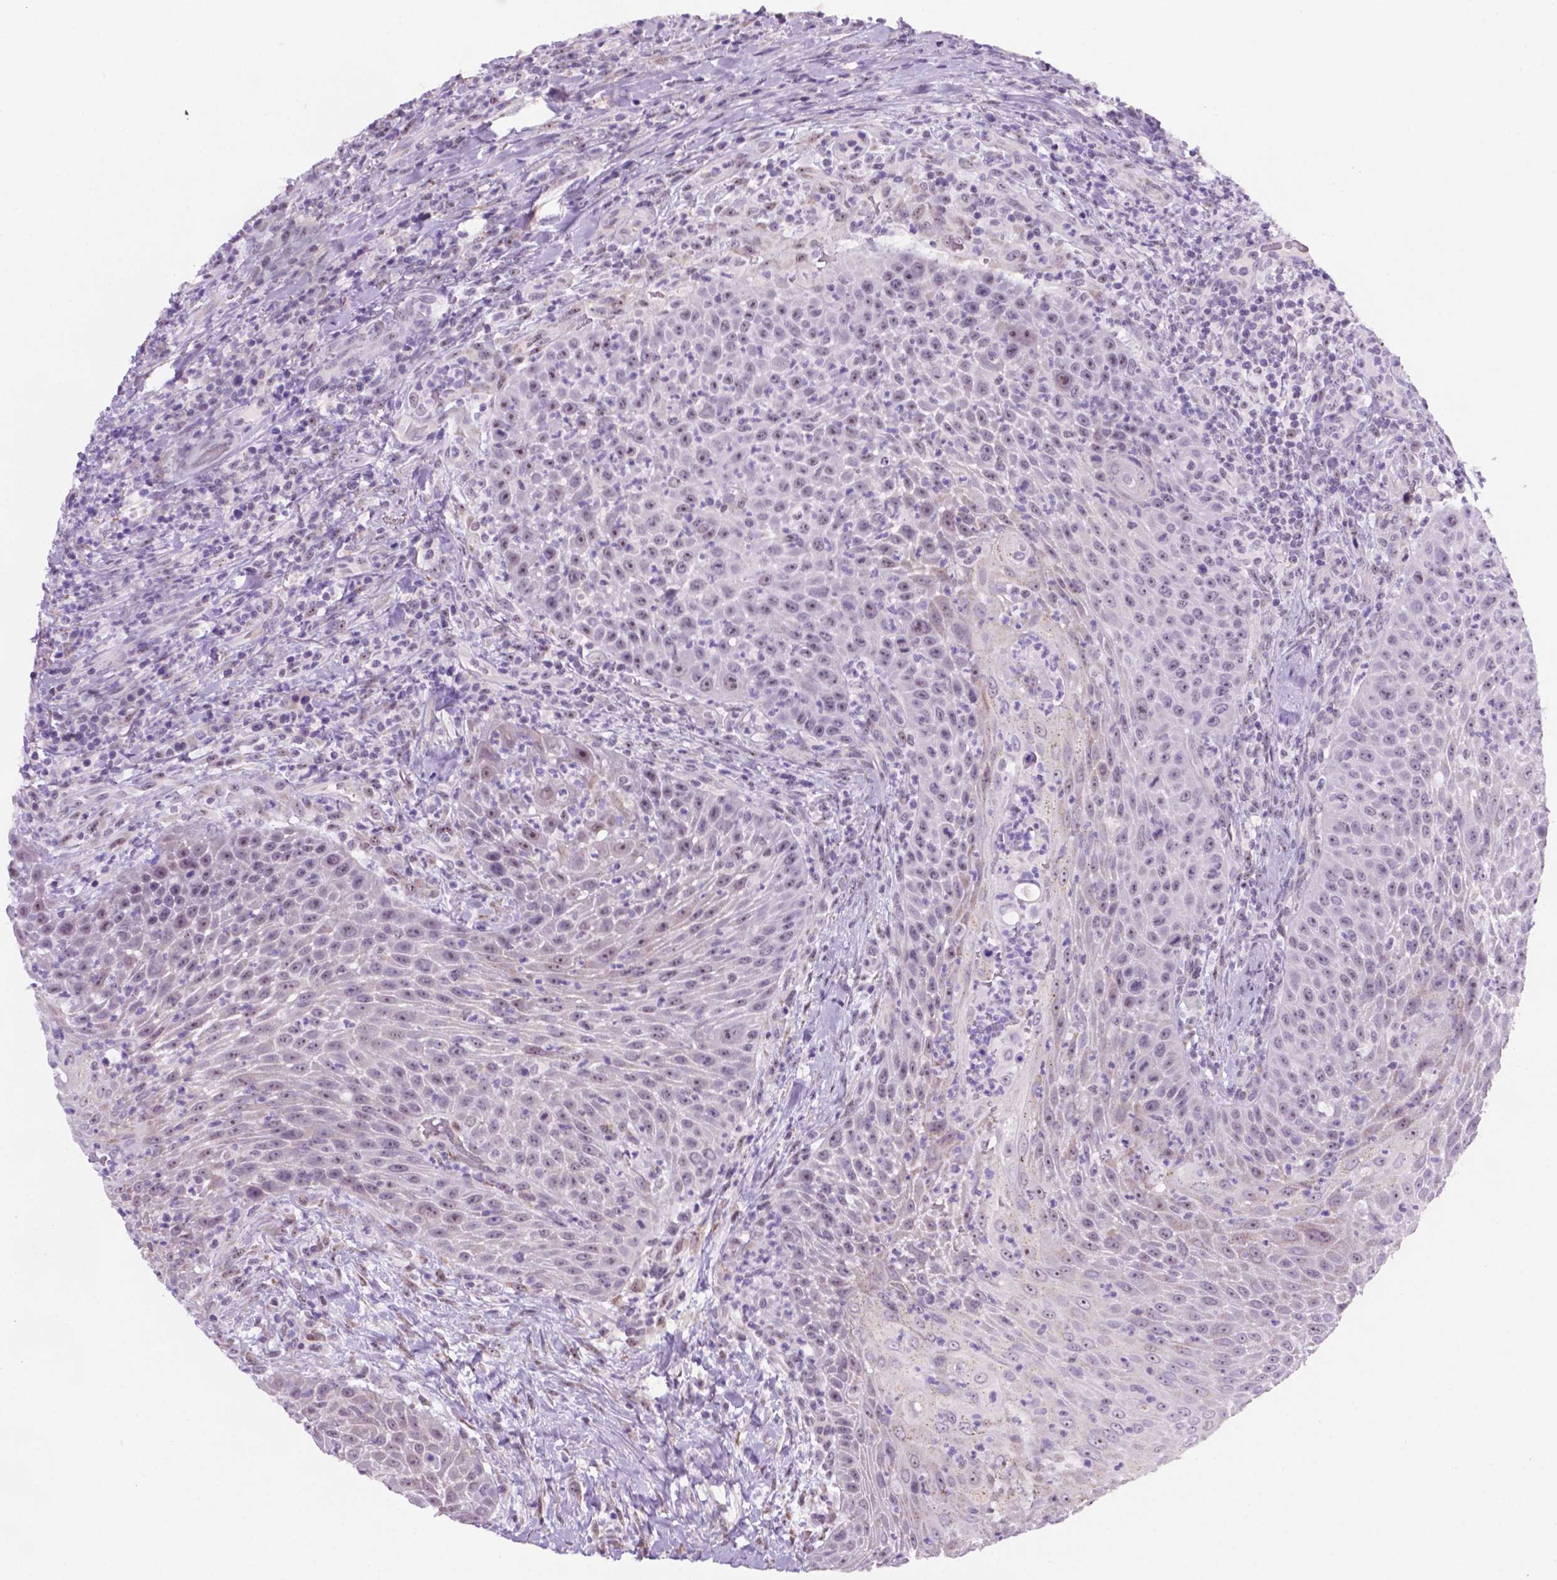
{"staining": {"intensity": "negative", "quantity": "none", "location": "none"}, "tissue": "head and neck cancer", "cell_type": "Tumor cells", "image_type": "cancer", "snomed": [{"axis": "morphology", "description": "Squamous cell carcinoma, NOS"}, {"axis": "topography", "description": "Head-Neck"}], "caption": "Histopathology image shows no significant protein staining in tumor cells of head and neck cancer (squamous cell carcinoma).", "gene": "C18orf21", "patient": {"sex": "male", "age": 69}}